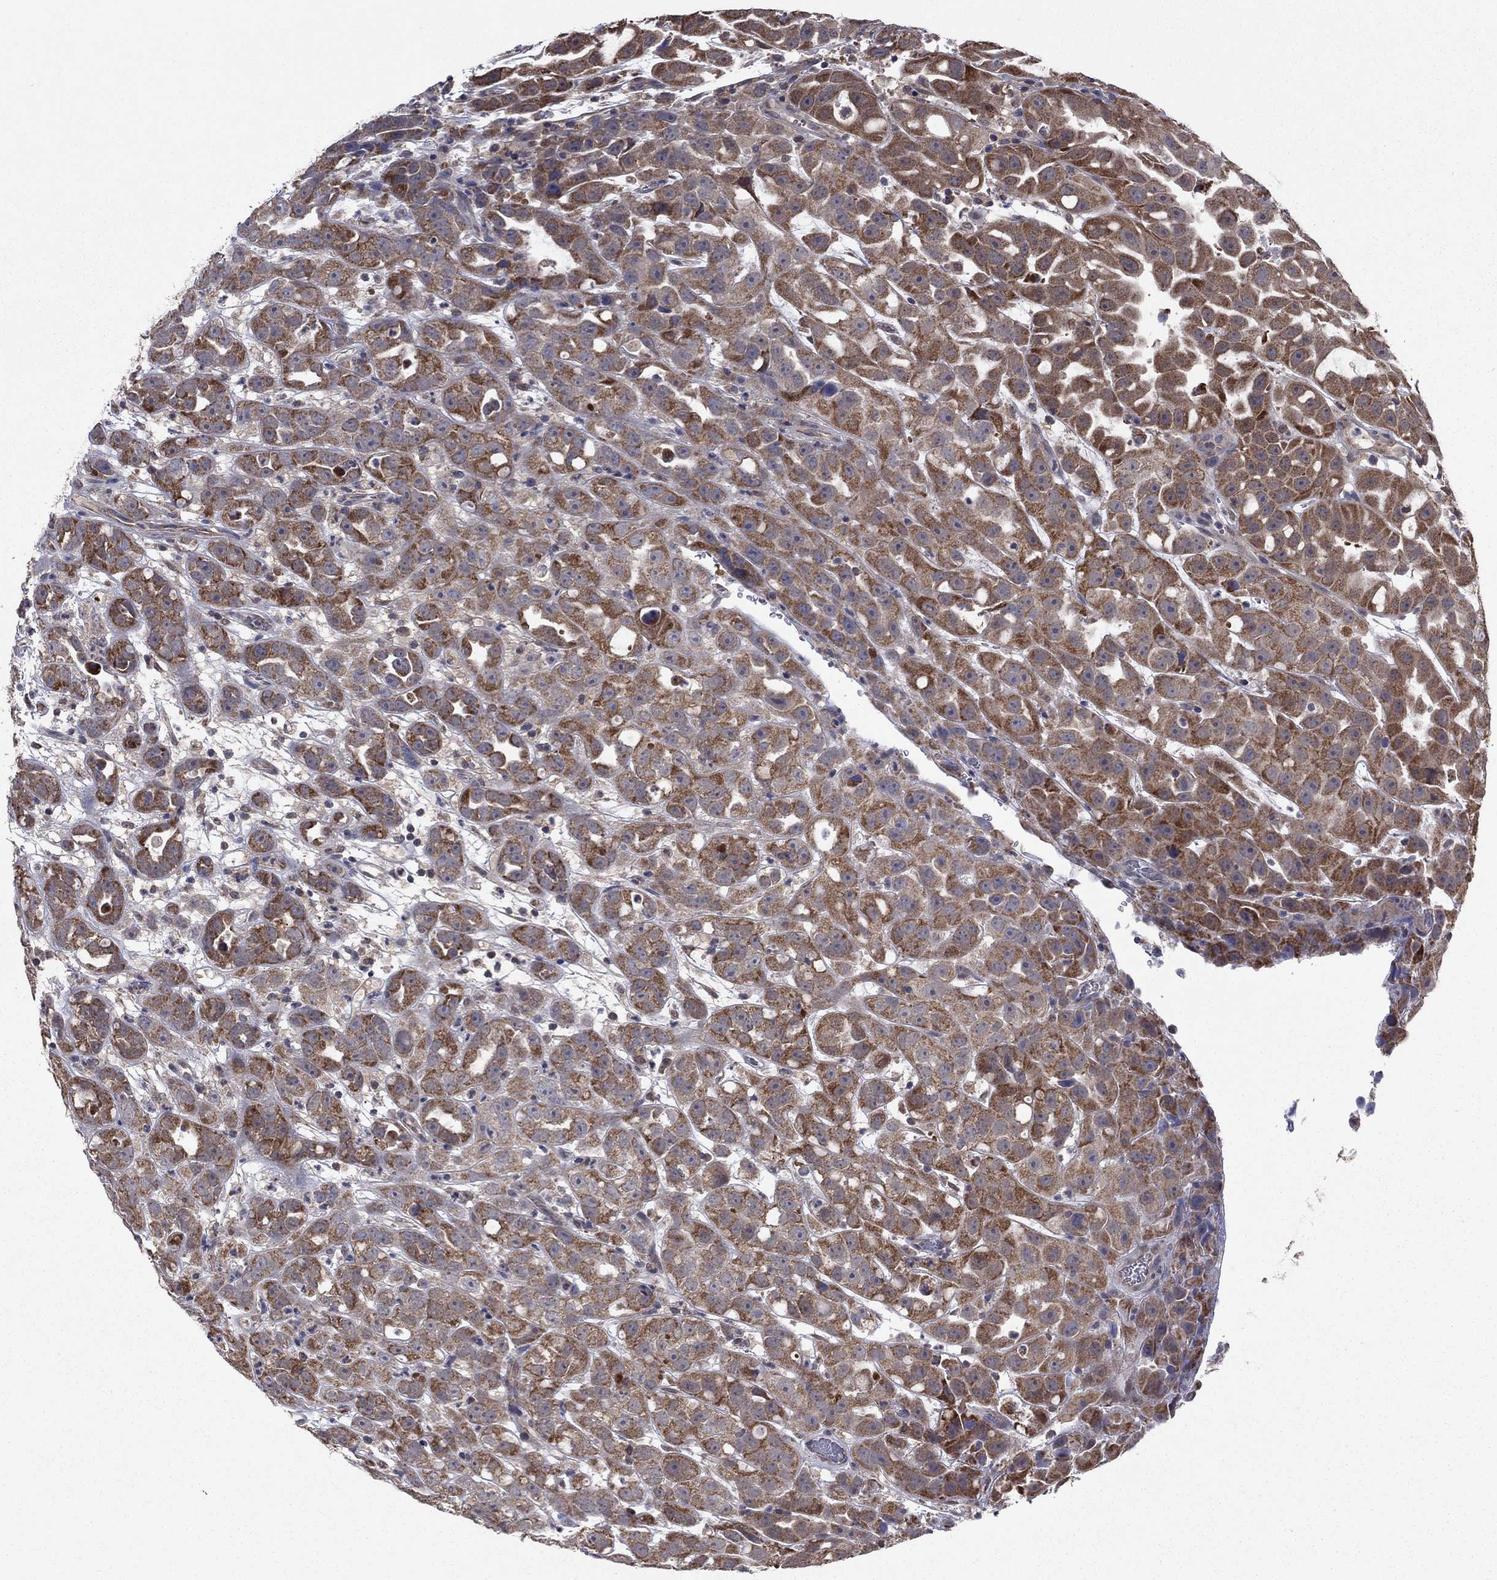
{"staining": {"intensity": "strong", "quantity": "25%-75%", "location": "cytoplasmic/membranous"}, "tissue": "urothelial cancer", "cell_type": "Tumor cells", "image_type": "cancer", "snomed": [{"axis": "morphology", "description": "Urothelial carcinoma, High grade"}, {"axis": "topography", "description": "Urinary bladder"}], "caption": "A micrograph showing strong cytoplasmic/membranous expression in approximately 25%-75% of tumor cells in high-grade urothelial carcinoma, as visualized by brown immunohistochemical staining.", "gene": "GRHPR", "patient": {"sex": "female", "age": 41}}